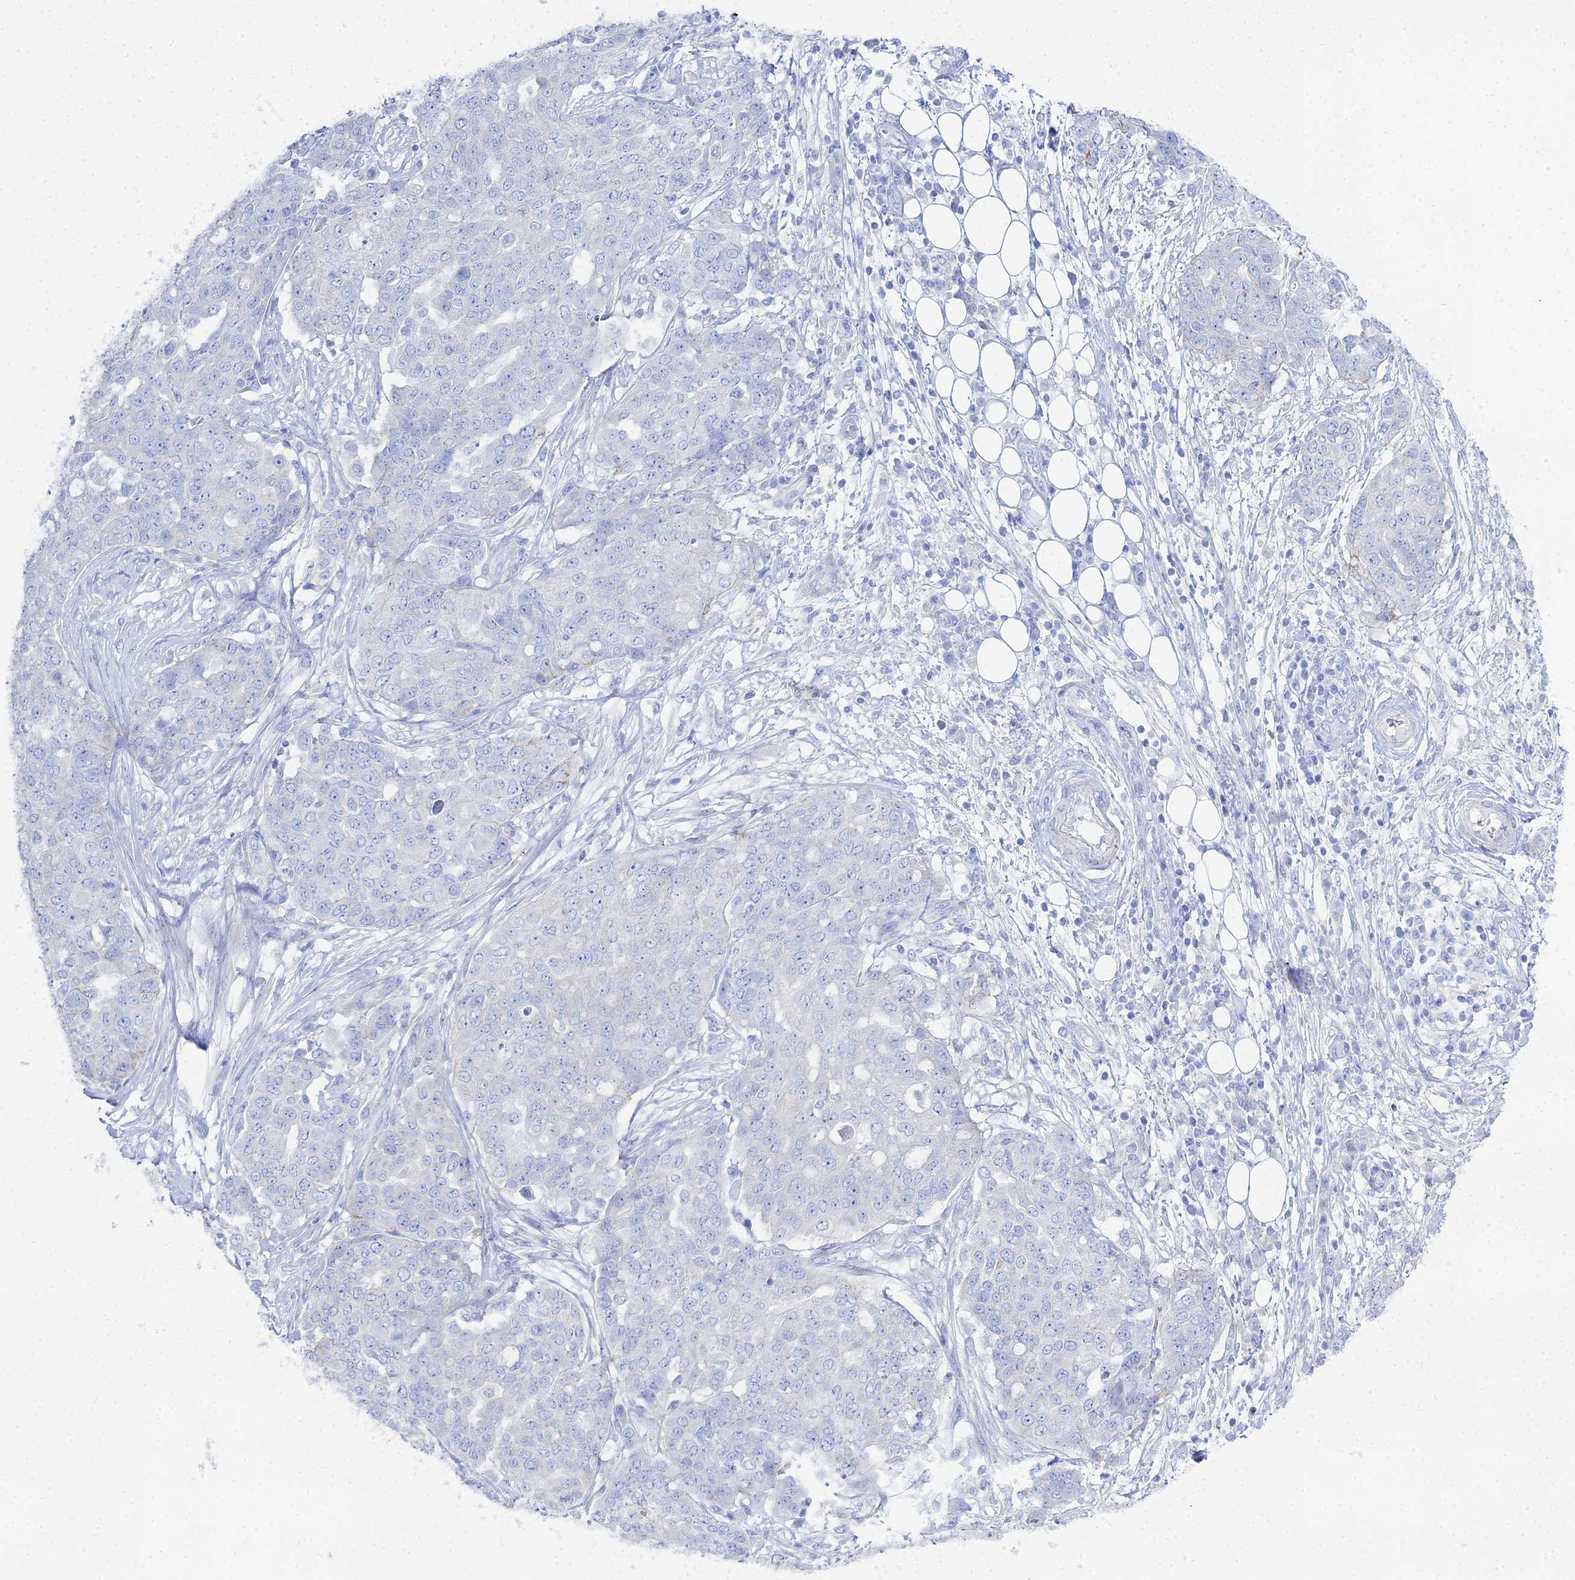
{"staining": {"intensity": "negative", "quantity": "none", "location": "none"}, "tissue": "ovarian cancer", "cell_type": "Tumor cells", "image_type": "cancer", "snomed": [{"axis": "morphology", "description": "Cystadenocarcinoma, serous, NOS"}, {"axis": "topography", "description": "Soft tissue"}, {"axis": "topography", "description": "Ovary"}], "caption": "IHC of human serous cystadenocarcinoma (ovarian) demonstrates no expression in tumor cells. The staining was performed using DAB to visualize the protein expression in brown, while the nuclei were stained in blue with hematoxylin (Magnification: 20x).", "gene": "DHX34", "patient": {"sex": "female", "age": 57}}